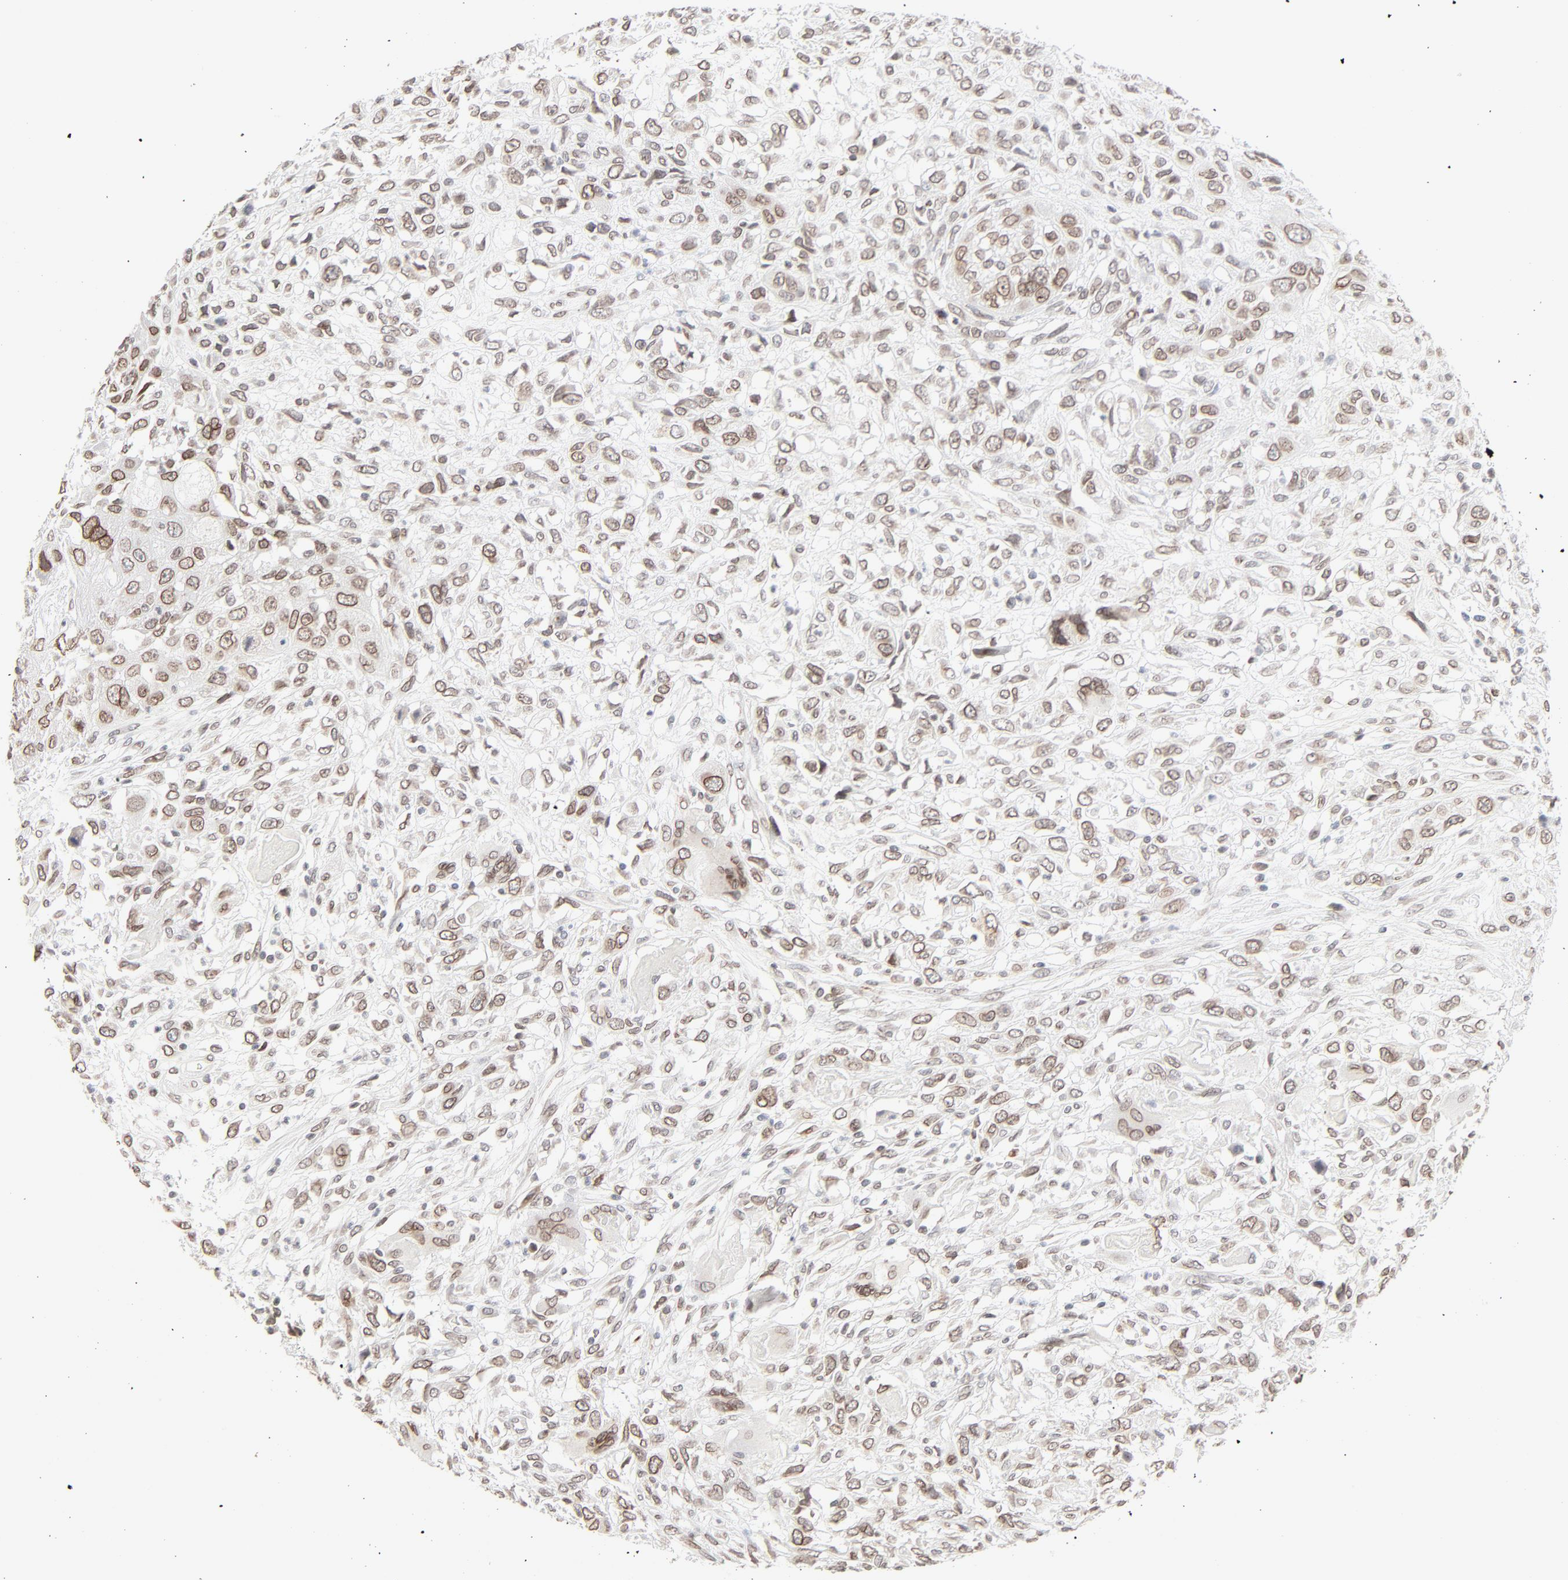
{"staining": {"intensity": "moderate", "quantity": ">75%", "location": "cytoplasmic/membranous,nuclear"}, "tissue": "head and neck cancer", "cell_type": "Tumor cells", "image_type": "cancer", "snomed": [{"axis": "morphology", "description": "Neoplasm, malignant, NOS"}, {"axis": "topography", "description": "Salivary gland"}, {"axis": "topography", "description": "Head-Neck"}], "caption": "IHC staining of head and neck cancer (malignant neoplasm), which reveals medium levels of moderate cytoplasmic/membranous and nuclear positivity in approximately >75% of tumor cells indicating moderate cytoplasmic/membranous and nuclear protein expression. The staining was performed using DAB (brown) for protein detection and nuclei were counterstained in hematoxylin (blue).", "gene": "MAD1L1", "patient": {"sex": "male", "age": 43}}